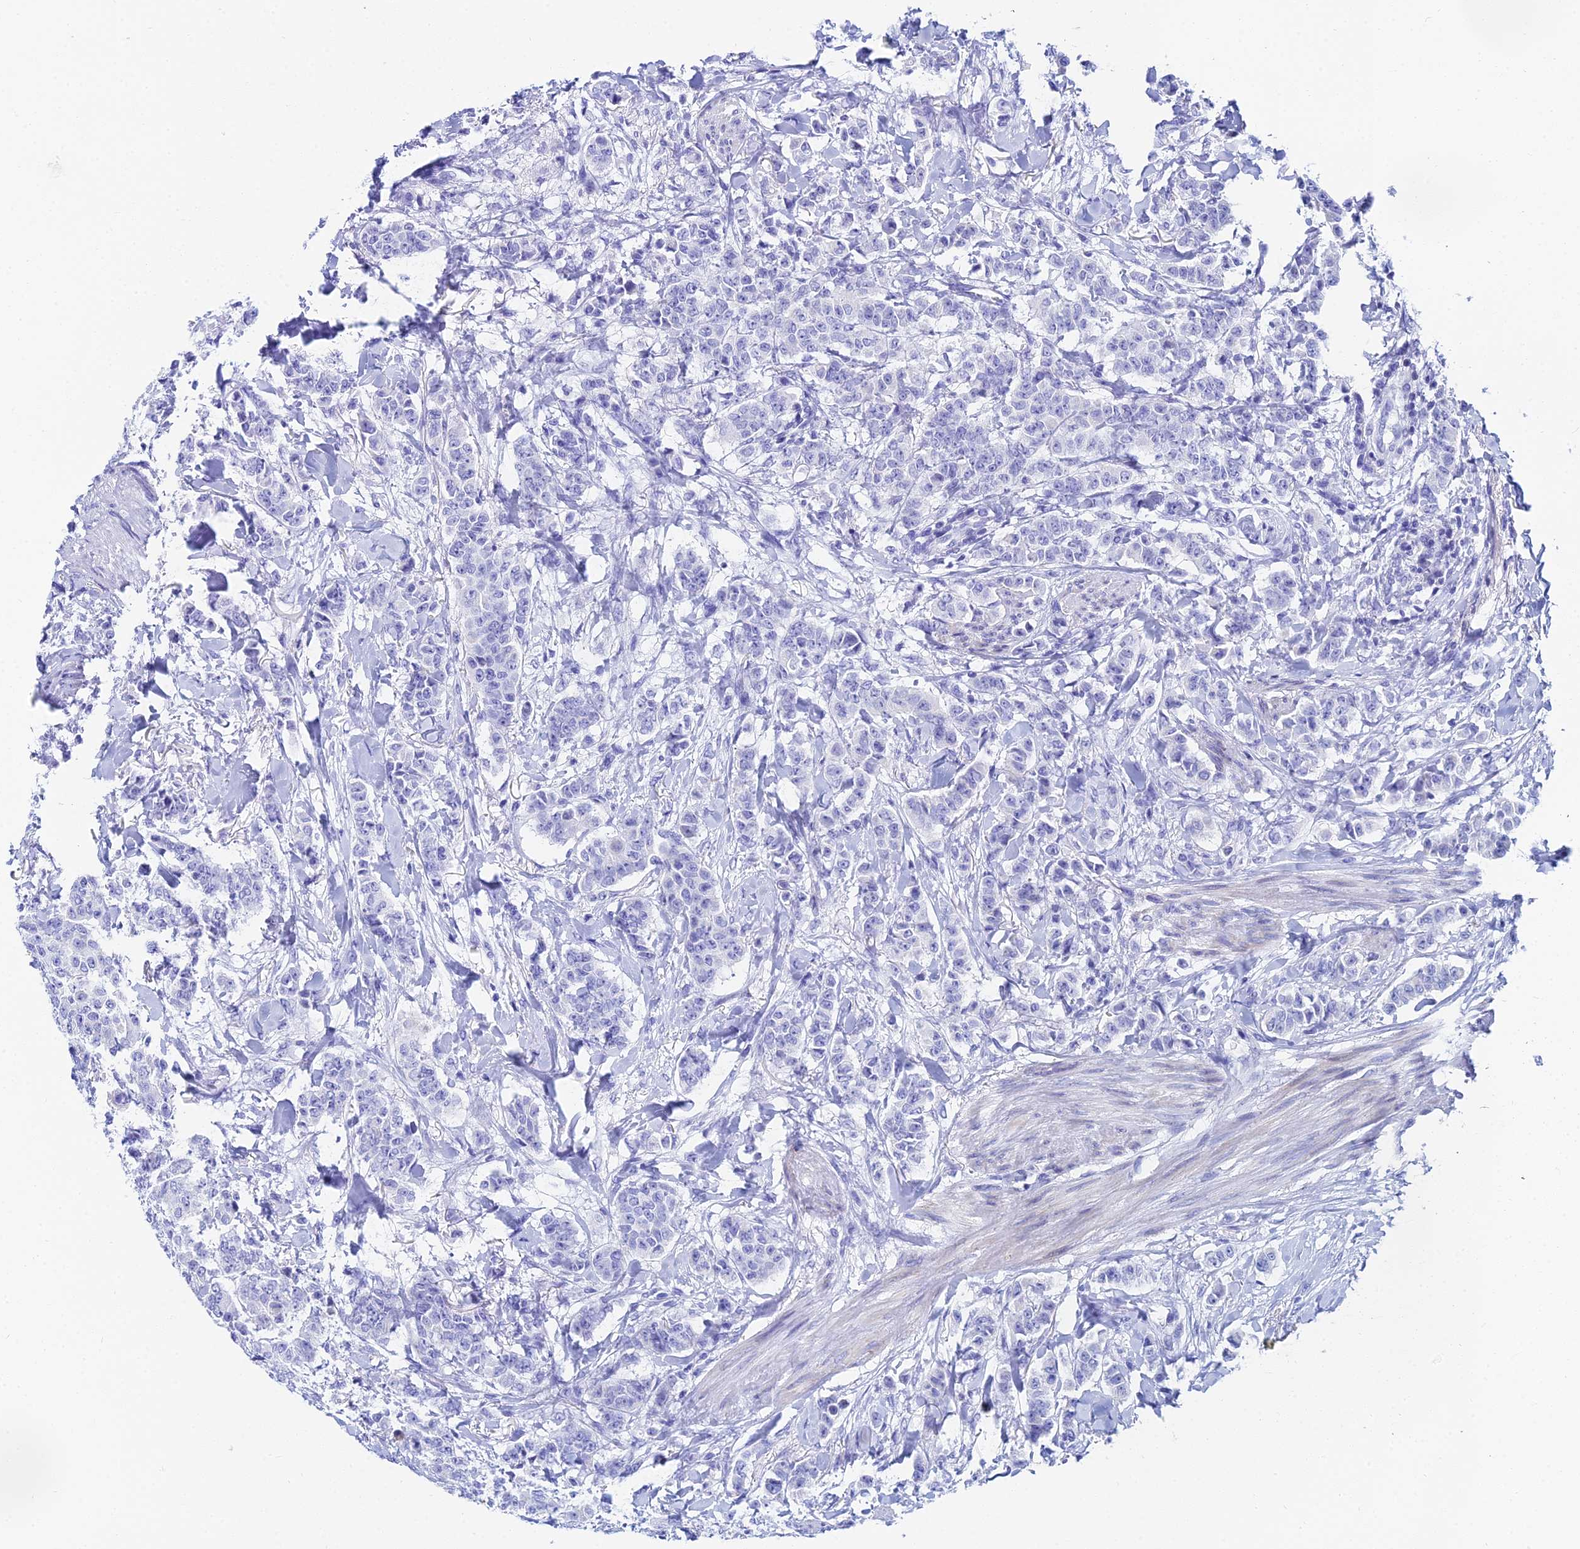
{"staining": {"intensity": "negative", "quantity": "none", "location": "none"}, "tissue": "breast cancer", "cell_type": "Tumor cells", "image_type": "cancer", "snomed": [{"axis": "morphology", "description": "Duct carcinoma"}, {"axis": "topography", "description": "Breast"}], "caption": "Tumor cells are negative for protein expression in human breast cancer (infiltrating ductal carcinoma).", "gene": "HSPA1L", "patient": {"sex": "female", "age": 40}}